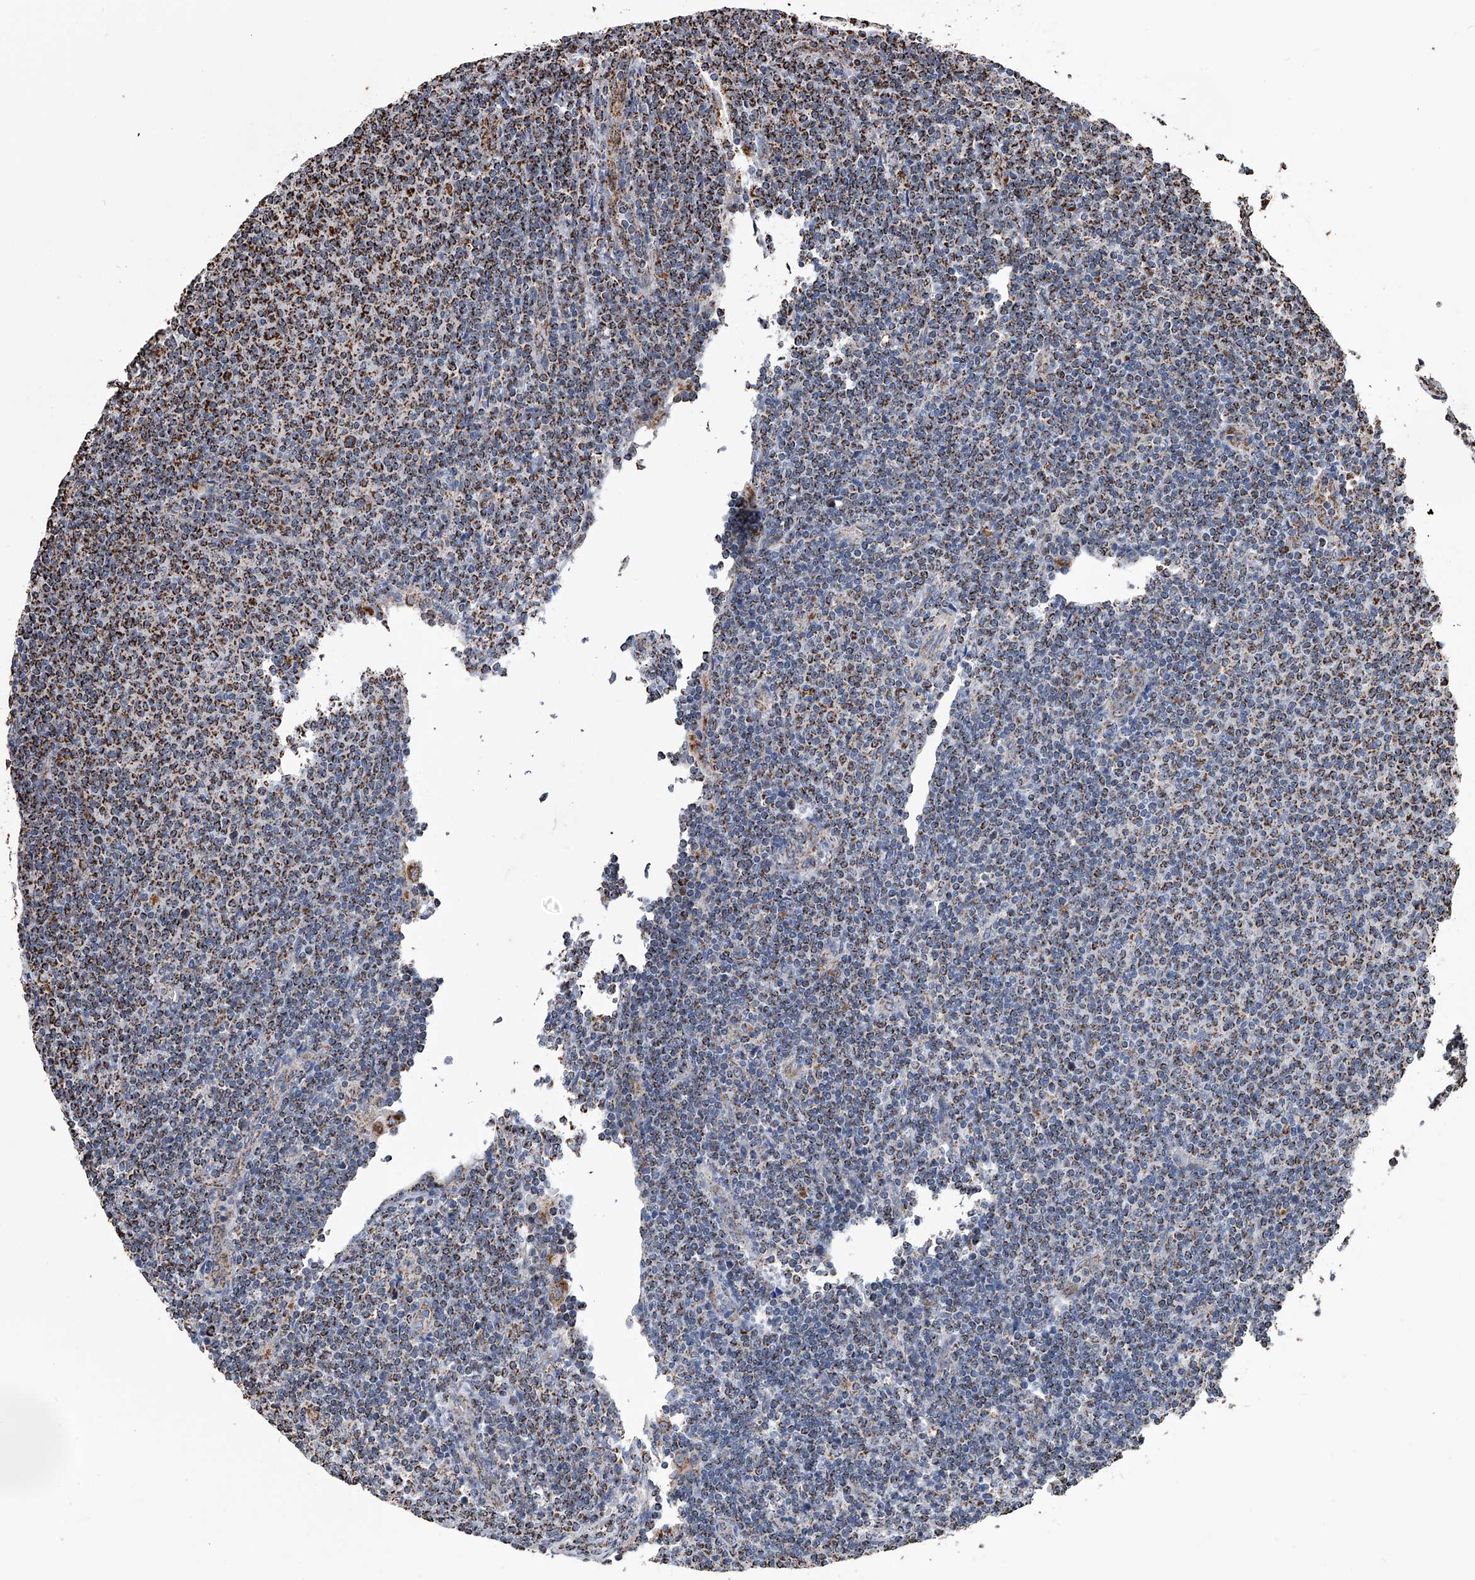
{"staining": {"intensity": "strong", "quantity": ">75%", "location": "cytoplasmic/membranous"}, "tissue": "lymphoma", "cell_type": "Tumor cells", "image_type": "cancer", "snomed": [{"axis": "morphology", "description": "Malignant lymphoma, non-Hodgkin's type, Low grade"}, {"axis": "topography", "description": "Lymph node"}], "caption": "High-magnification brightfield microscopy of malignant lymphoma, non-Hodgkin's type (low-grade) stained with DAB (brown) and counterstained with hematoxylin (blue). tumor cells exhibit strong cytoplasmic/membranous expression is seen in about>75% of cells. (DAB (3,3'-diaminobenzidine) IHC with brightfield microscopy, high magnification).", "gene": "SMPDL3A", "patient": {"sex": "male", "age": 66}}